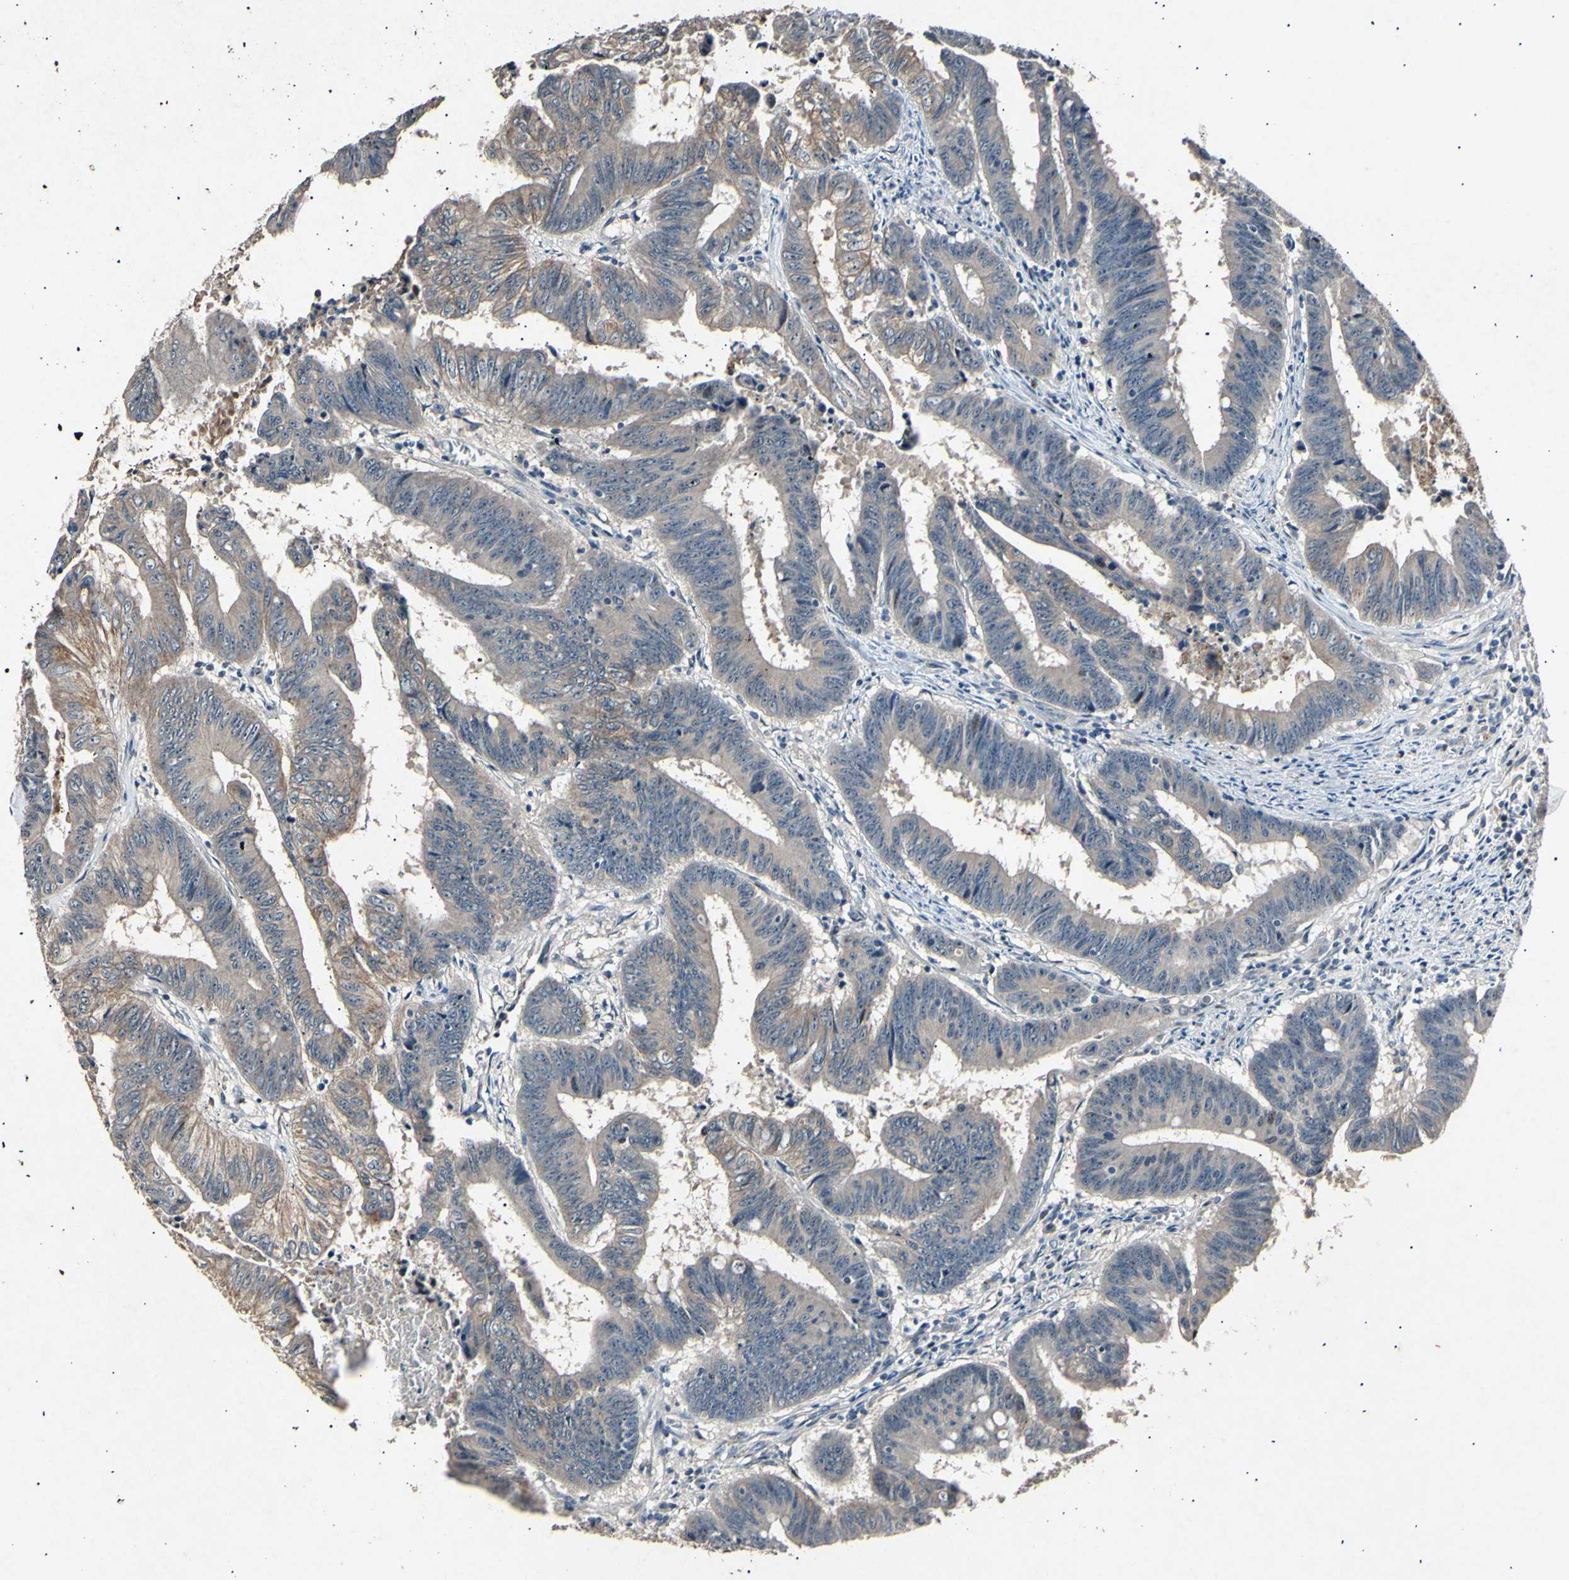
{"staining": {"intensity": "weak", "quantity": ">75%", "location": "cytoplasmic/membranous"}, "tissue": "colorectal cancer", "cell_type": "Tumor cells", "image_type": "cancer", "snomed": [{"axis": "morphology", "description": "Adenocarcinoma, NOS"}, {"axis": "topography", "description": "Colon"}], "caption": "Immunohistochemistry (IHC) (DAB (3,3'-diaminobenzidine)) staining of human colorectal cancer (adenocarcinoma) shows weak cytoplasmic/membranous protein staining in about >75% of tumor cells.", "gene": "ADCY3", "patient": {"sex": "male", "age": 45}}